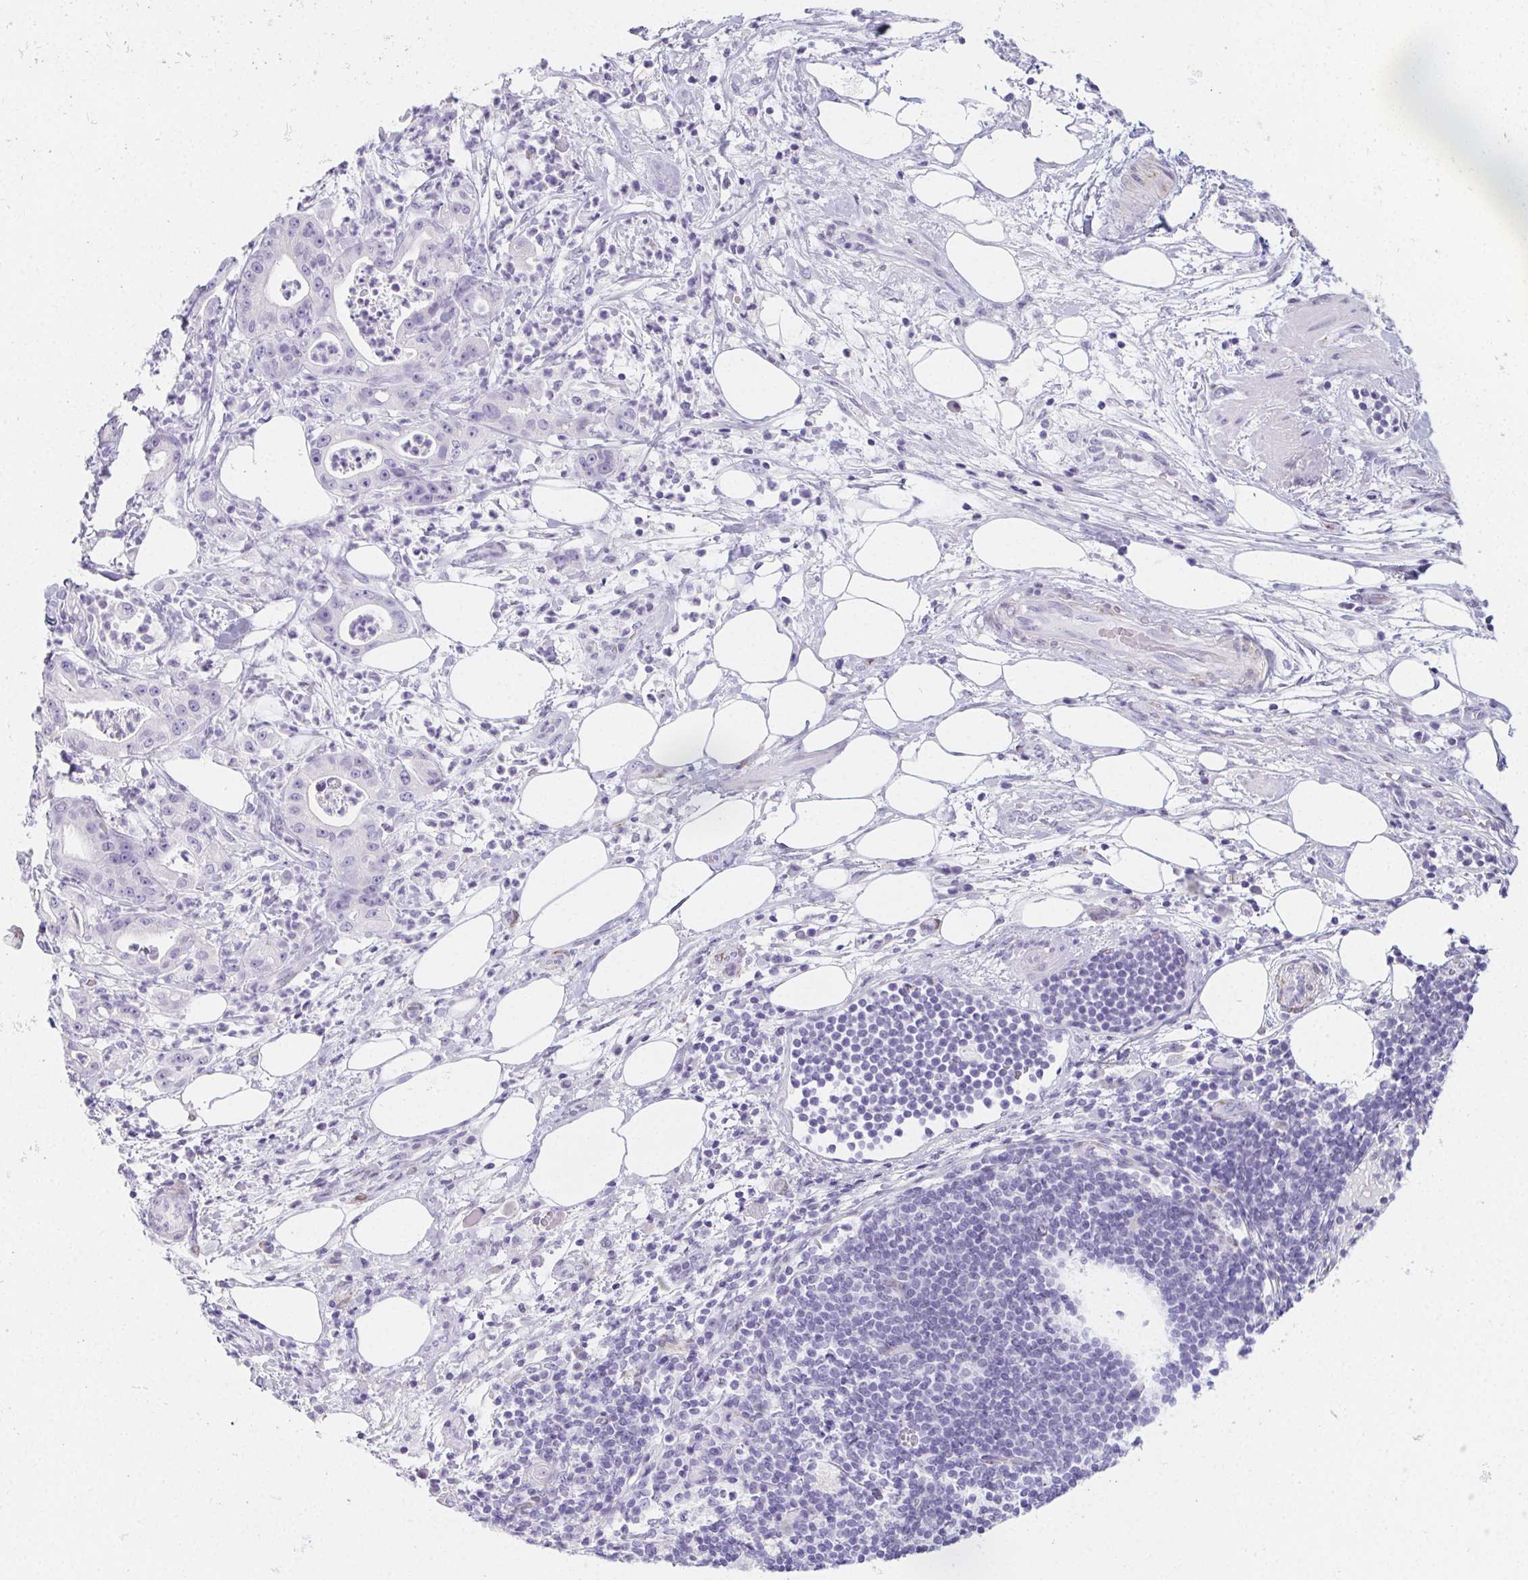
{"staining": {"intensity": "negative", "quantity": "none", "location": "none"}, "tissue": "pancreatic cancer", "cell_type": "Tumor cells", "image_type": "cancer", "snomed": [{"axis": "morphology", "description": "Adenocarcinoma, NOS"}, {"axis": "topography", "description": "Pancreas"}], "caption": "An immunohistochemistry histopathology image of pancreatic cancer (adenocarcinoma) is shown. There is no staining in tumor cells of pancreatic cancer (adenocarcinoma).", "gene": "HRC", "patient": {"sex": "male", "age": 71}}